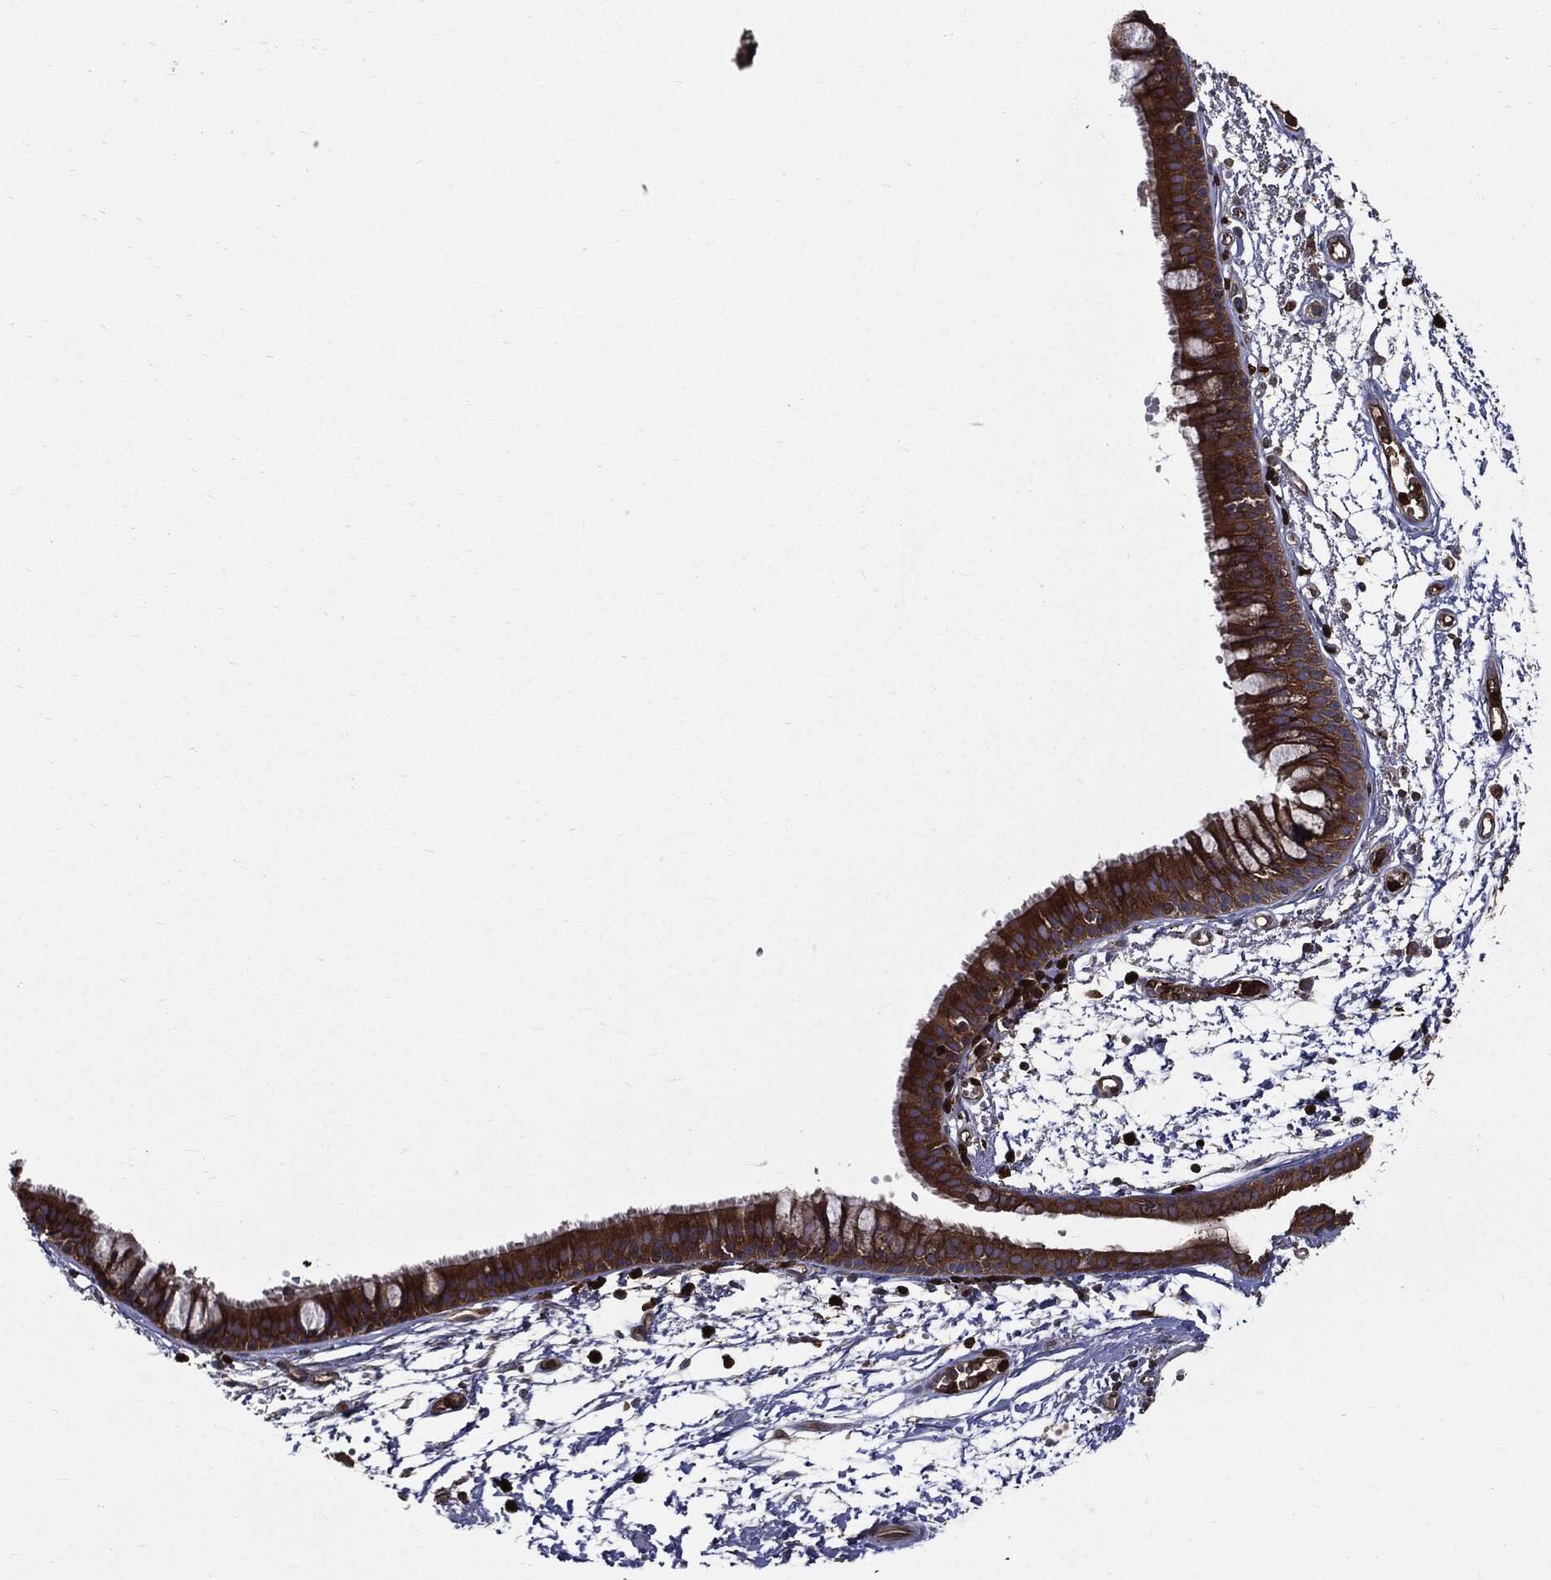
{"staining": {"intensity": "strong", "quantity": ">75%", "location": "cytoplasmic/membranous"}, "tissue": "bronchus", "cell_type": "Respiratory epithelial cells", "image_type": "normal", "snomed": [{"axis": "morphology", "description": "Normal tissue, NOS"}, {"axis": "topography", "description": "Cartilage tissue"}, {"axis": "topography", "description": "Bronchus"}], "caption": "A brown stain highlights strong cytoplasmic/membranous positivity of a protein in respiratory epithelial cells of unremarkable bronchus.", "gene": "PDCD6IP", "patient": {"sex": "male", "age": 66}}